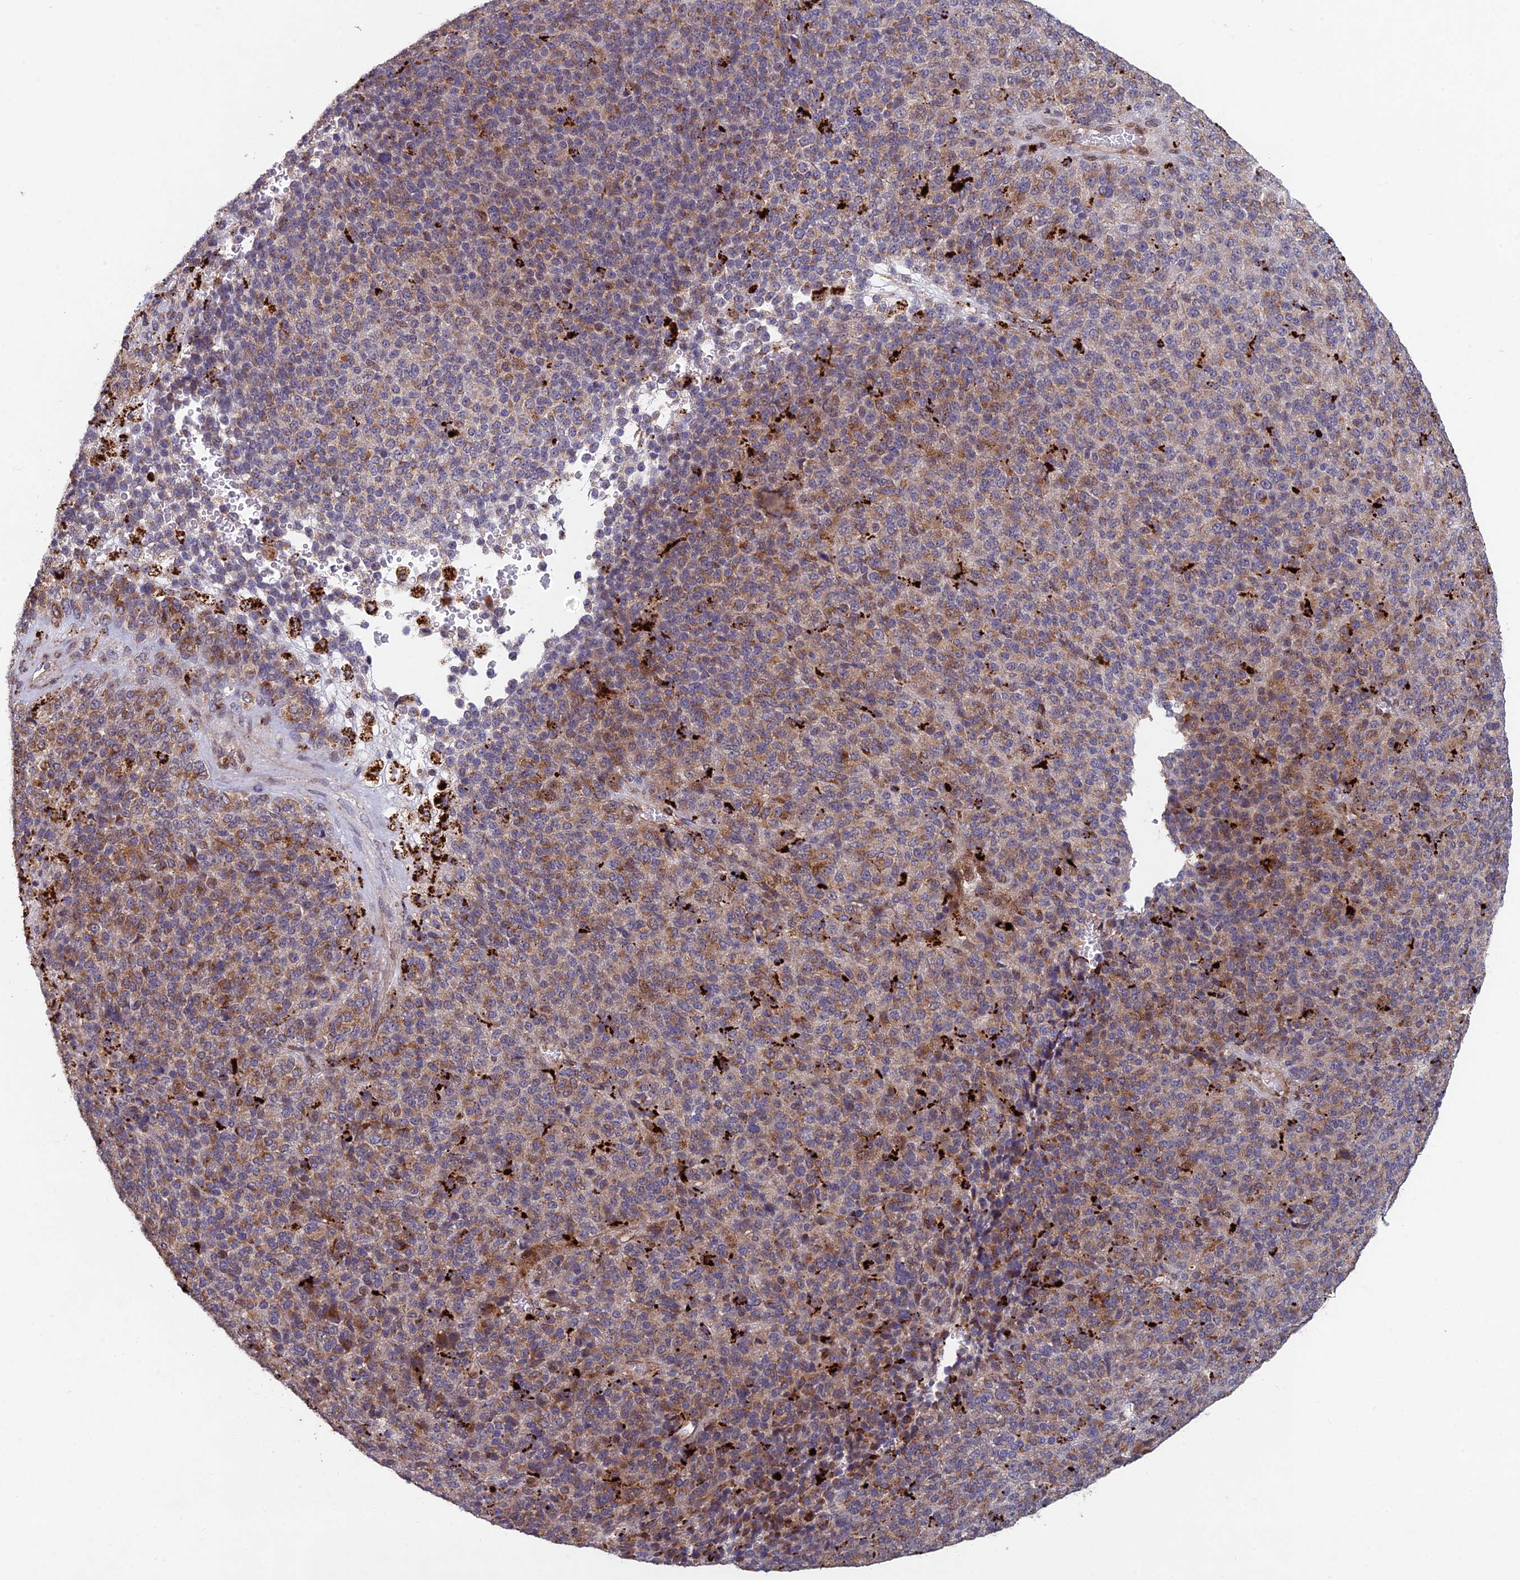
{"staining": {"intensity": "moderate", "quantity": ">75%", "location": "cytoplasmic/membranous"}, "tissue": "melanoma", "cell_type": "Tumor cells", "image_type": "cancer", "snomed": [{"axis": "morphology", "description": "Malignant melanoma, Metastatic site"}, {"axis": "topography", "description": "Brain"}], "caption": "Melanoma stained with immunohistochemistry (IHC) displays moderate cytoplasmic/membranous positivity in about >75% of tumor cells.", "gene": "FOXS1", "patient": {"sex": "female", "age": 56}}